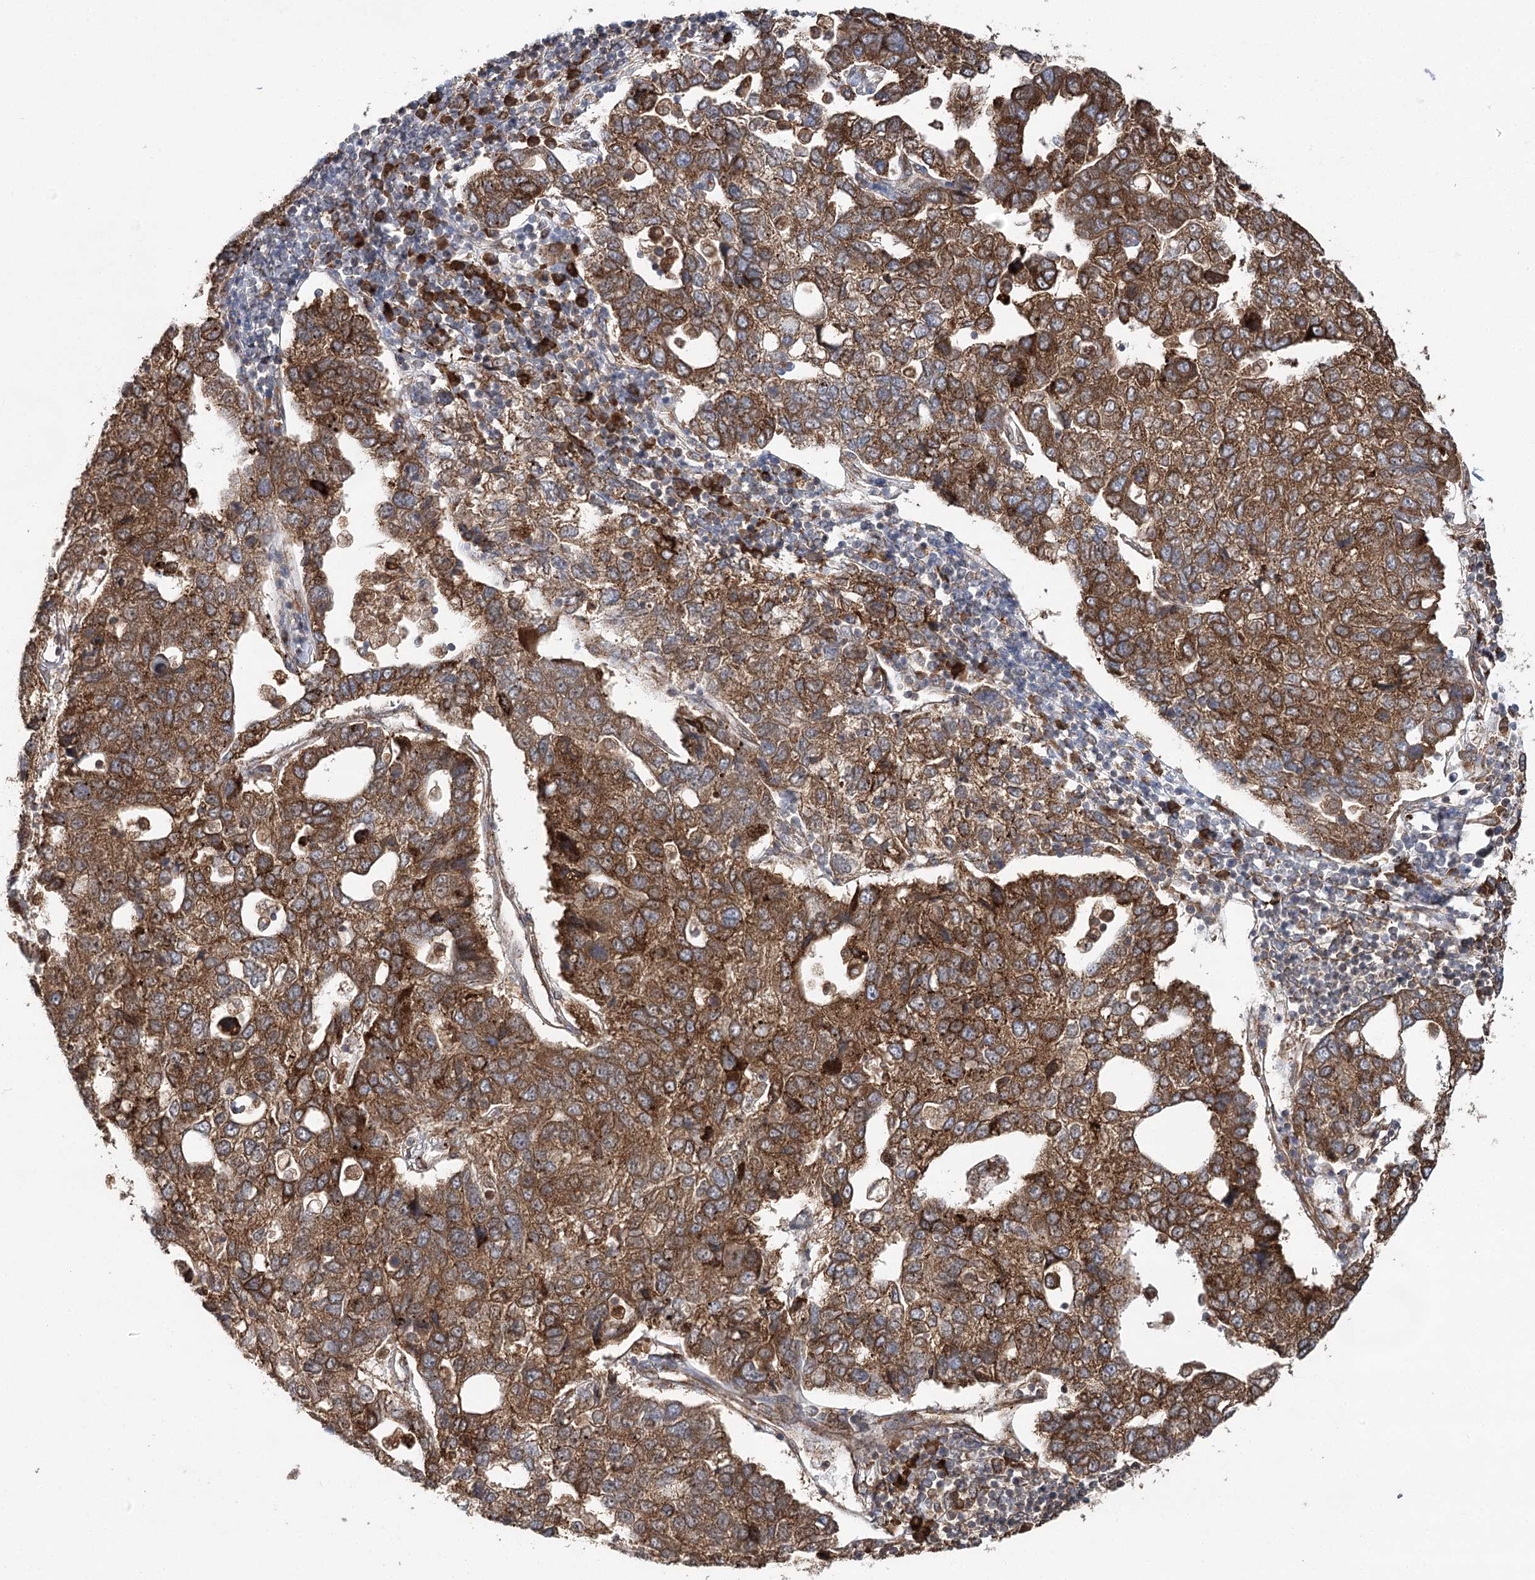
{"staining": {"intensity": "strong", "quantity": ">75%", "location": "cytoplasmic/membranous"}, "tissue": "pancreatic cancer", "cell_type": "Tumor cells", "image_type": "cancer", "snomed": [{"axis": "morphology", "description": "Adenocarcinoma, NOS"}, {"axis": "topography", "description": "Pancreas"}], "caption": "Strong cytoplasmic/membranous positivity is present in approximately >75% of tumor cells in pancreatic cancer (adenocarcinoma).", "gene": "DNAJB14", "patient": {"sex": "female", "age": 61}}